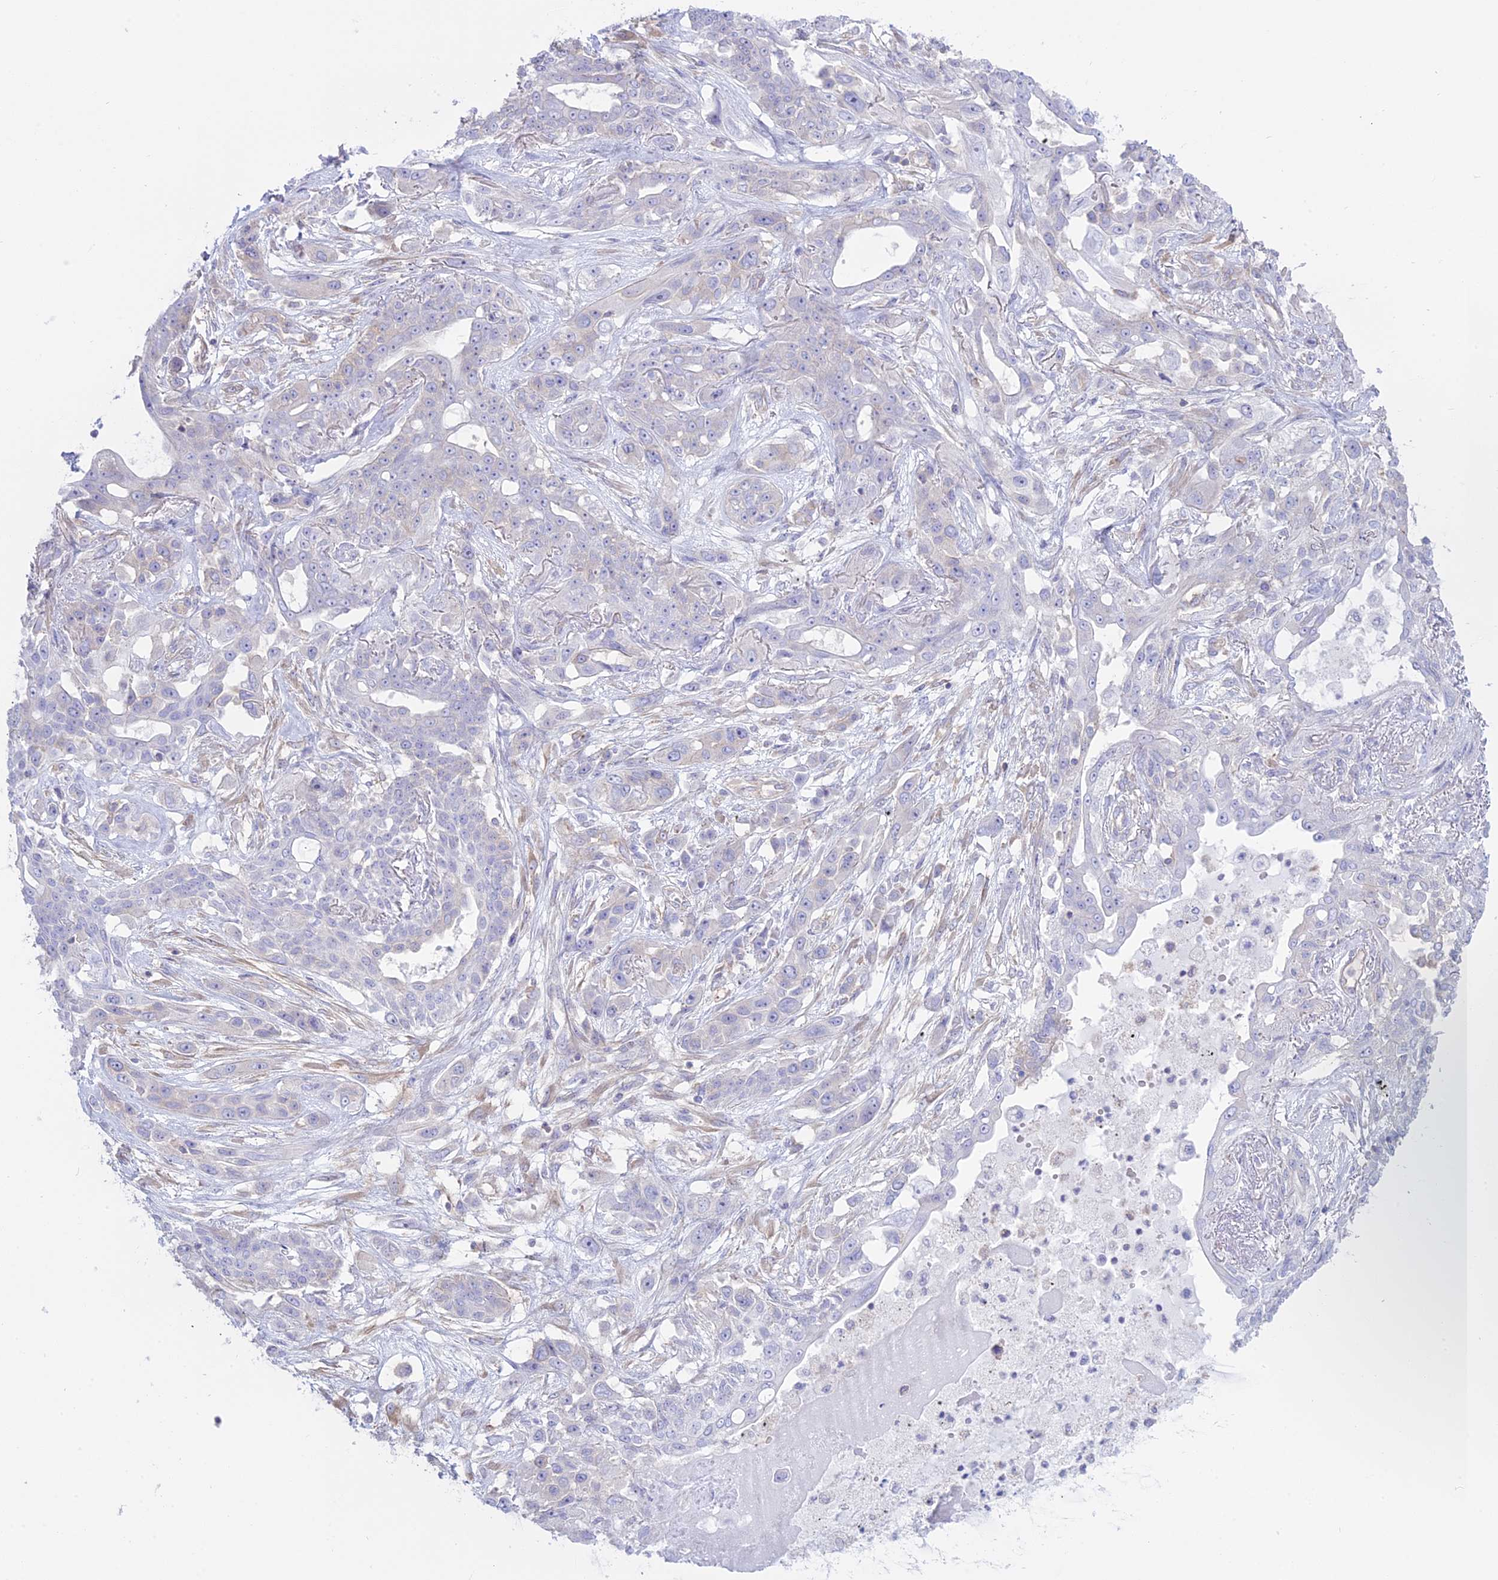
{"staining": {"intensity": "negative", "quantity": "none", "location": "none"}, "tissue": "lung cancer", "cell_type": "Tumor cells", "image_type": "cancer", "snomed": [{"axis": "morphology", "description": "Squamous cell carcinoma, NOS"}, {"axis": "topography", "description": "Lung"}], "caption": "A high-resolution photomicrograph shows IHC staining of lung cancer (squamous cell carcinoma), which displays no significant staining in tumor cells.", "gene": "AHCYL1", "patient": {"sex": "female", "age": 70}}